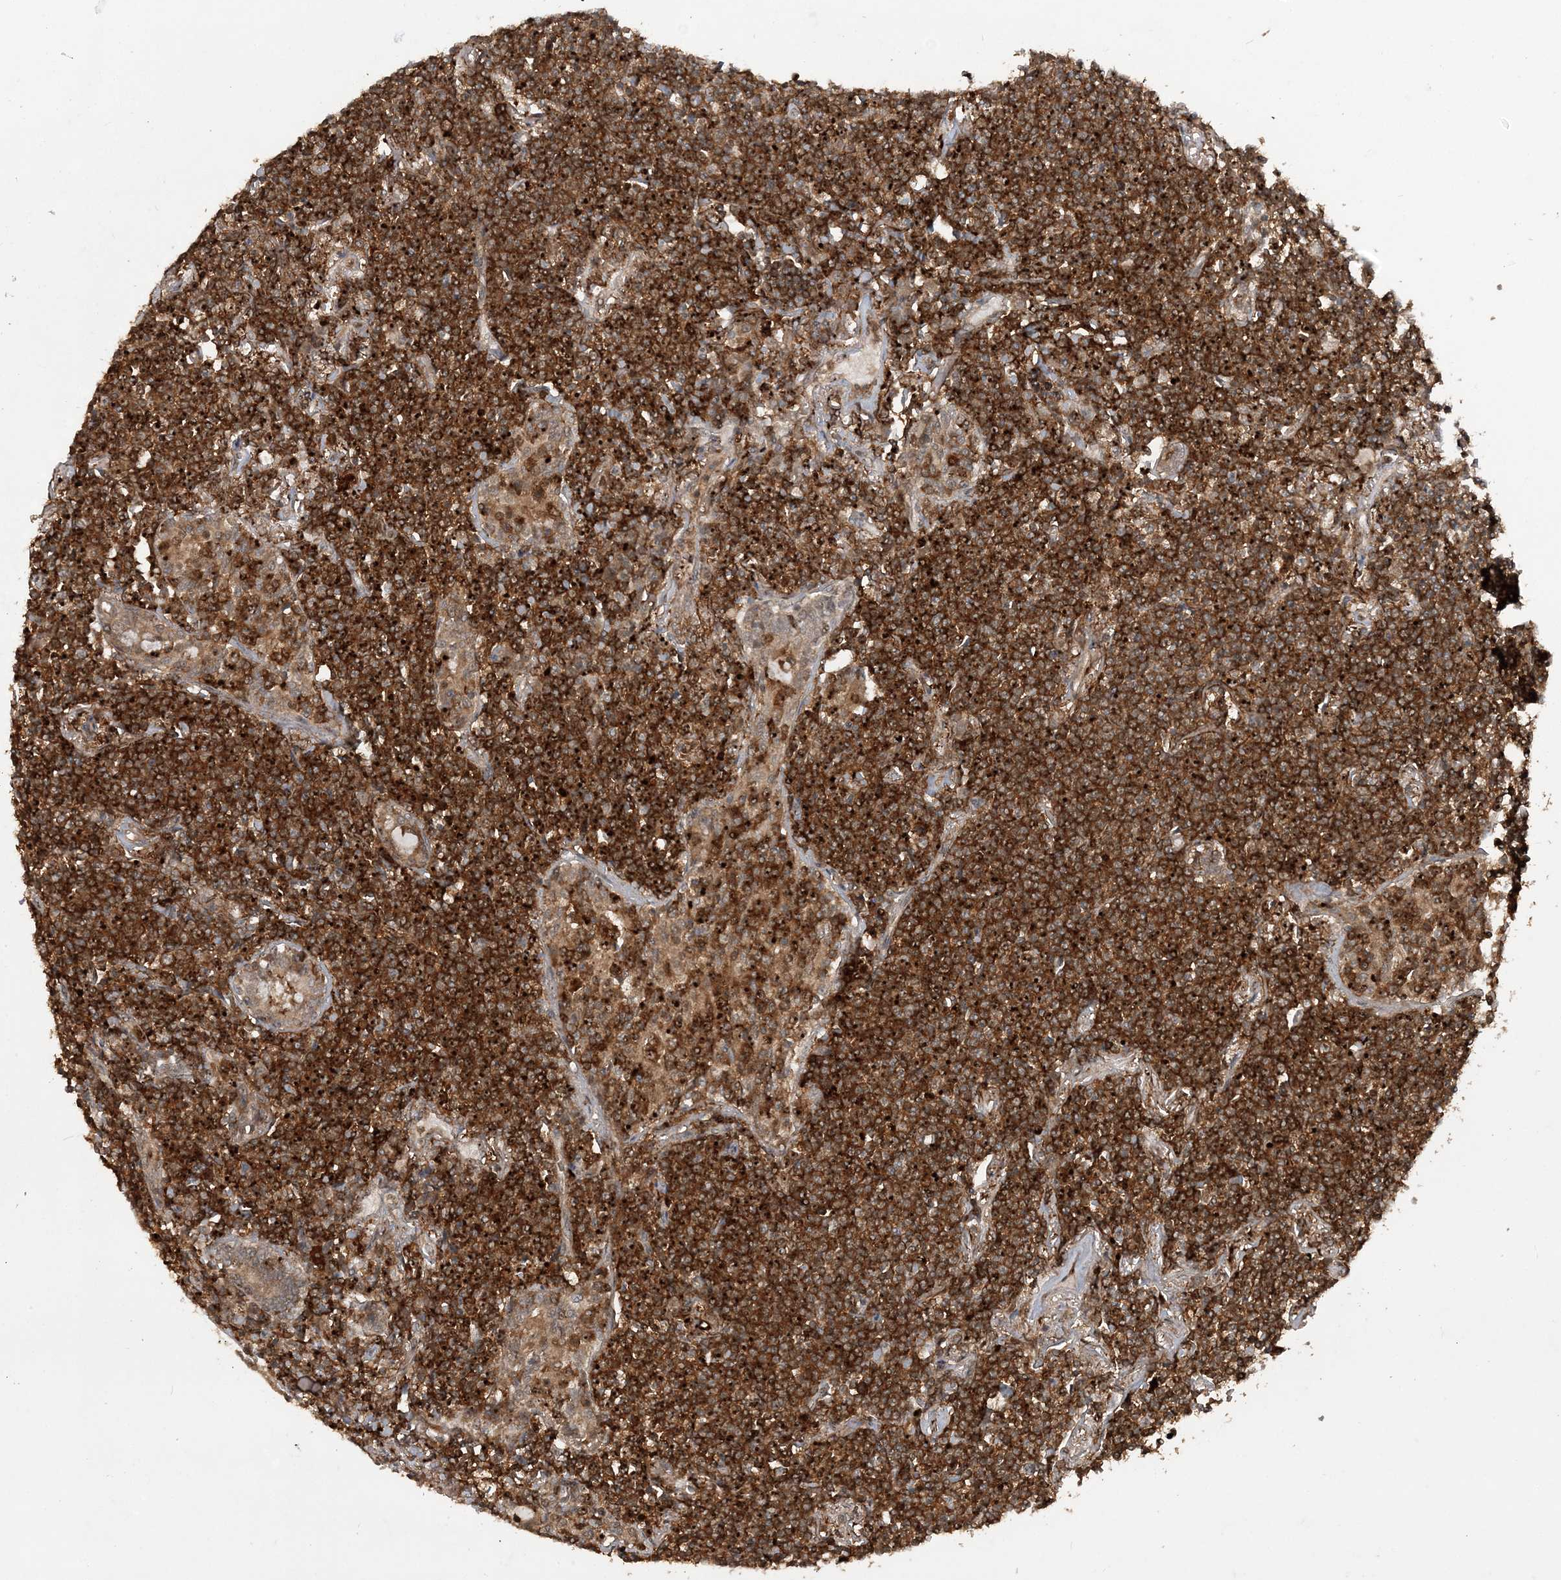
{"staining": {"intensity": "strong", "quantity": ">75%", "location": "cytoplasmic/membranous"}, "tissue": "lymphoma", "cell_type": "Tumor cells", "image_type": "cancer", "snomed": [{"axis": "morphology", "description": "Malignant lymphoma, non-Hodgkin's type, Low grade"}, {"axis": "topography", "description": "Lung"}], "caption": "Protein staining demonstrates strong cytoplasmic/membranous staining in approximately >75% of tumor cells in lymphoma. Nuclei are stained in blue.", "gene": "LACC1", "patient": {"sex": "female", "age": 71}}